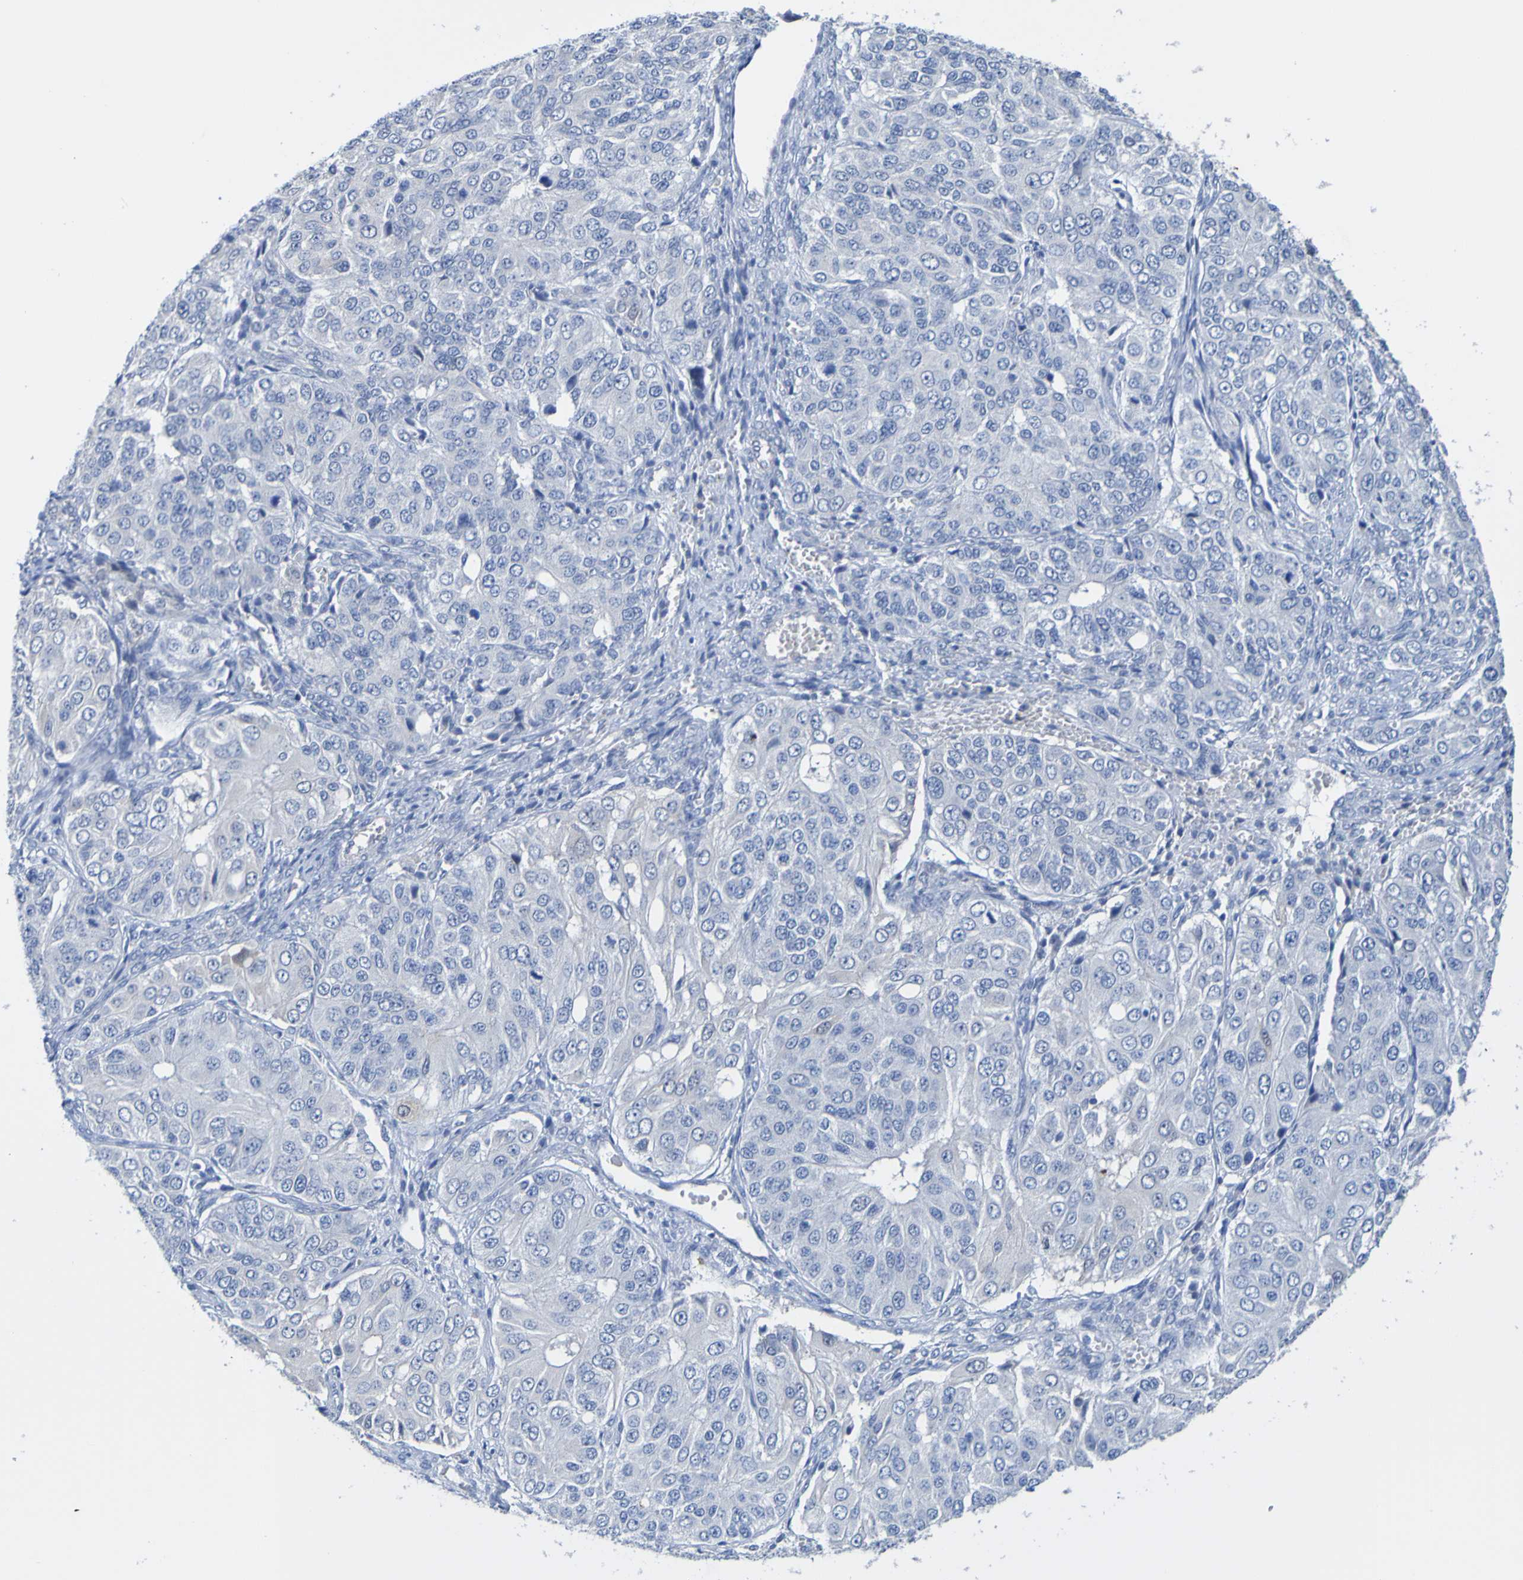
{"staining": {"intensity": "negative", "quantity": "none", "location": "none"}, "tissue": "ovarian cancer", "cell_type": "Tumor cells", "image_type": "cancer", "snomed": [{"axis": "morphology", "description": "Carcinoma, endometroid"}, {"axis": "topography", "description": "Ovary"}], "caption": "Immunohistochemistry image of human endometroid carcinoma (ovarian) stained for a protein (brown), which displays no expression in tumor cells.", "gene": "ACMSD", "patient": {"sex": "female", "age": 51}}